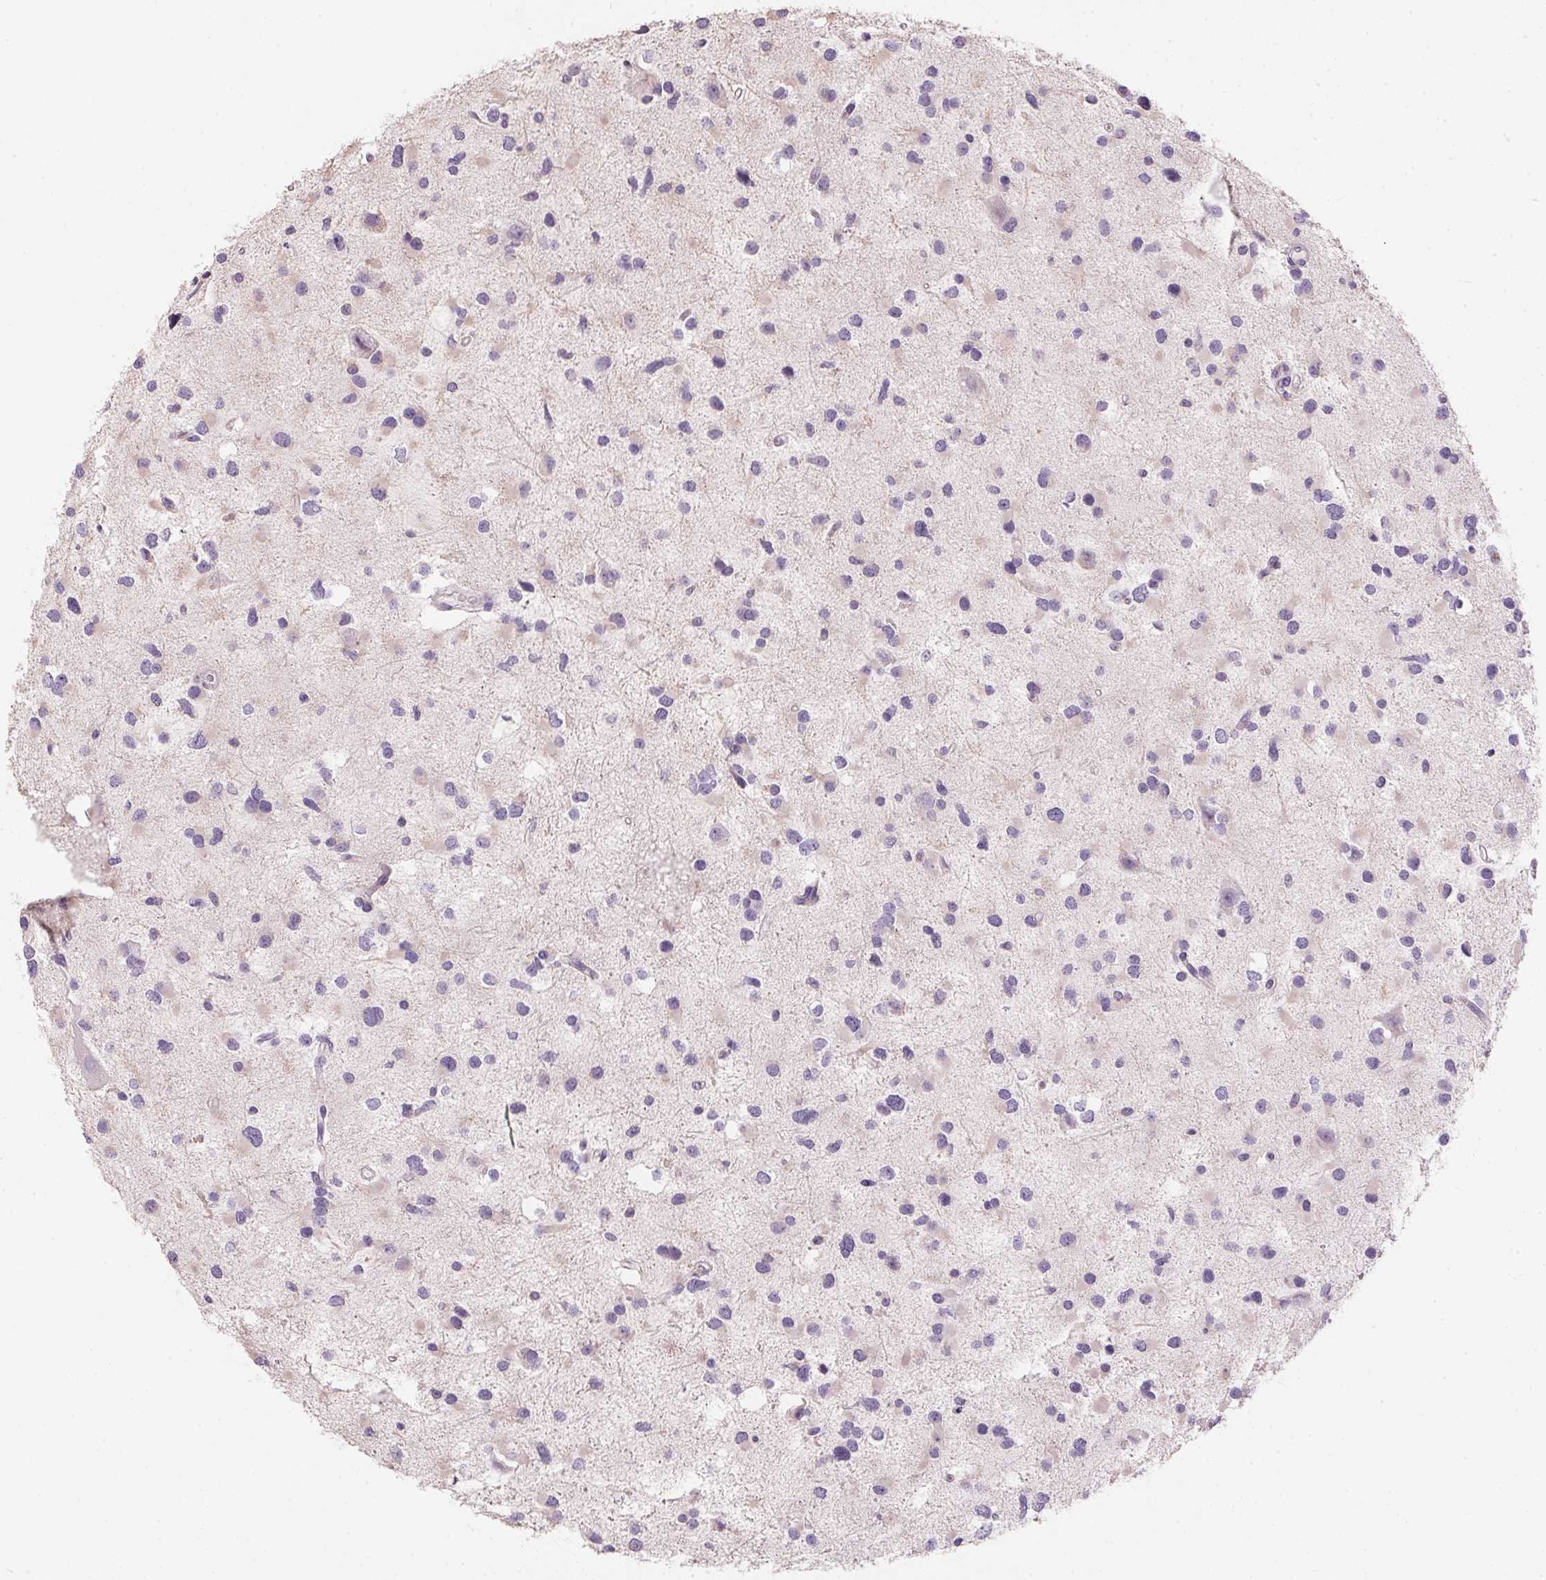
{"staining": {"intensity": "negative", "quantity": "none", "location": "none"}, "tissue": "glioma", "cell_type": "Tumor cells", "image_type": "cancer", "snomed": [{"axis": "morphology", "description": "Glioma, malignant, Low grade"}, {"axis": "topography", "description": "Brain"}], "caption": "The image reveals no staining of tumor cells in glioma. The staining is performed using DAB brown chromogen with nuclei counter-stained in using hematoxylin.", "gene": "HSD17B1", "patient": {"sex": "female", "age": 32}}